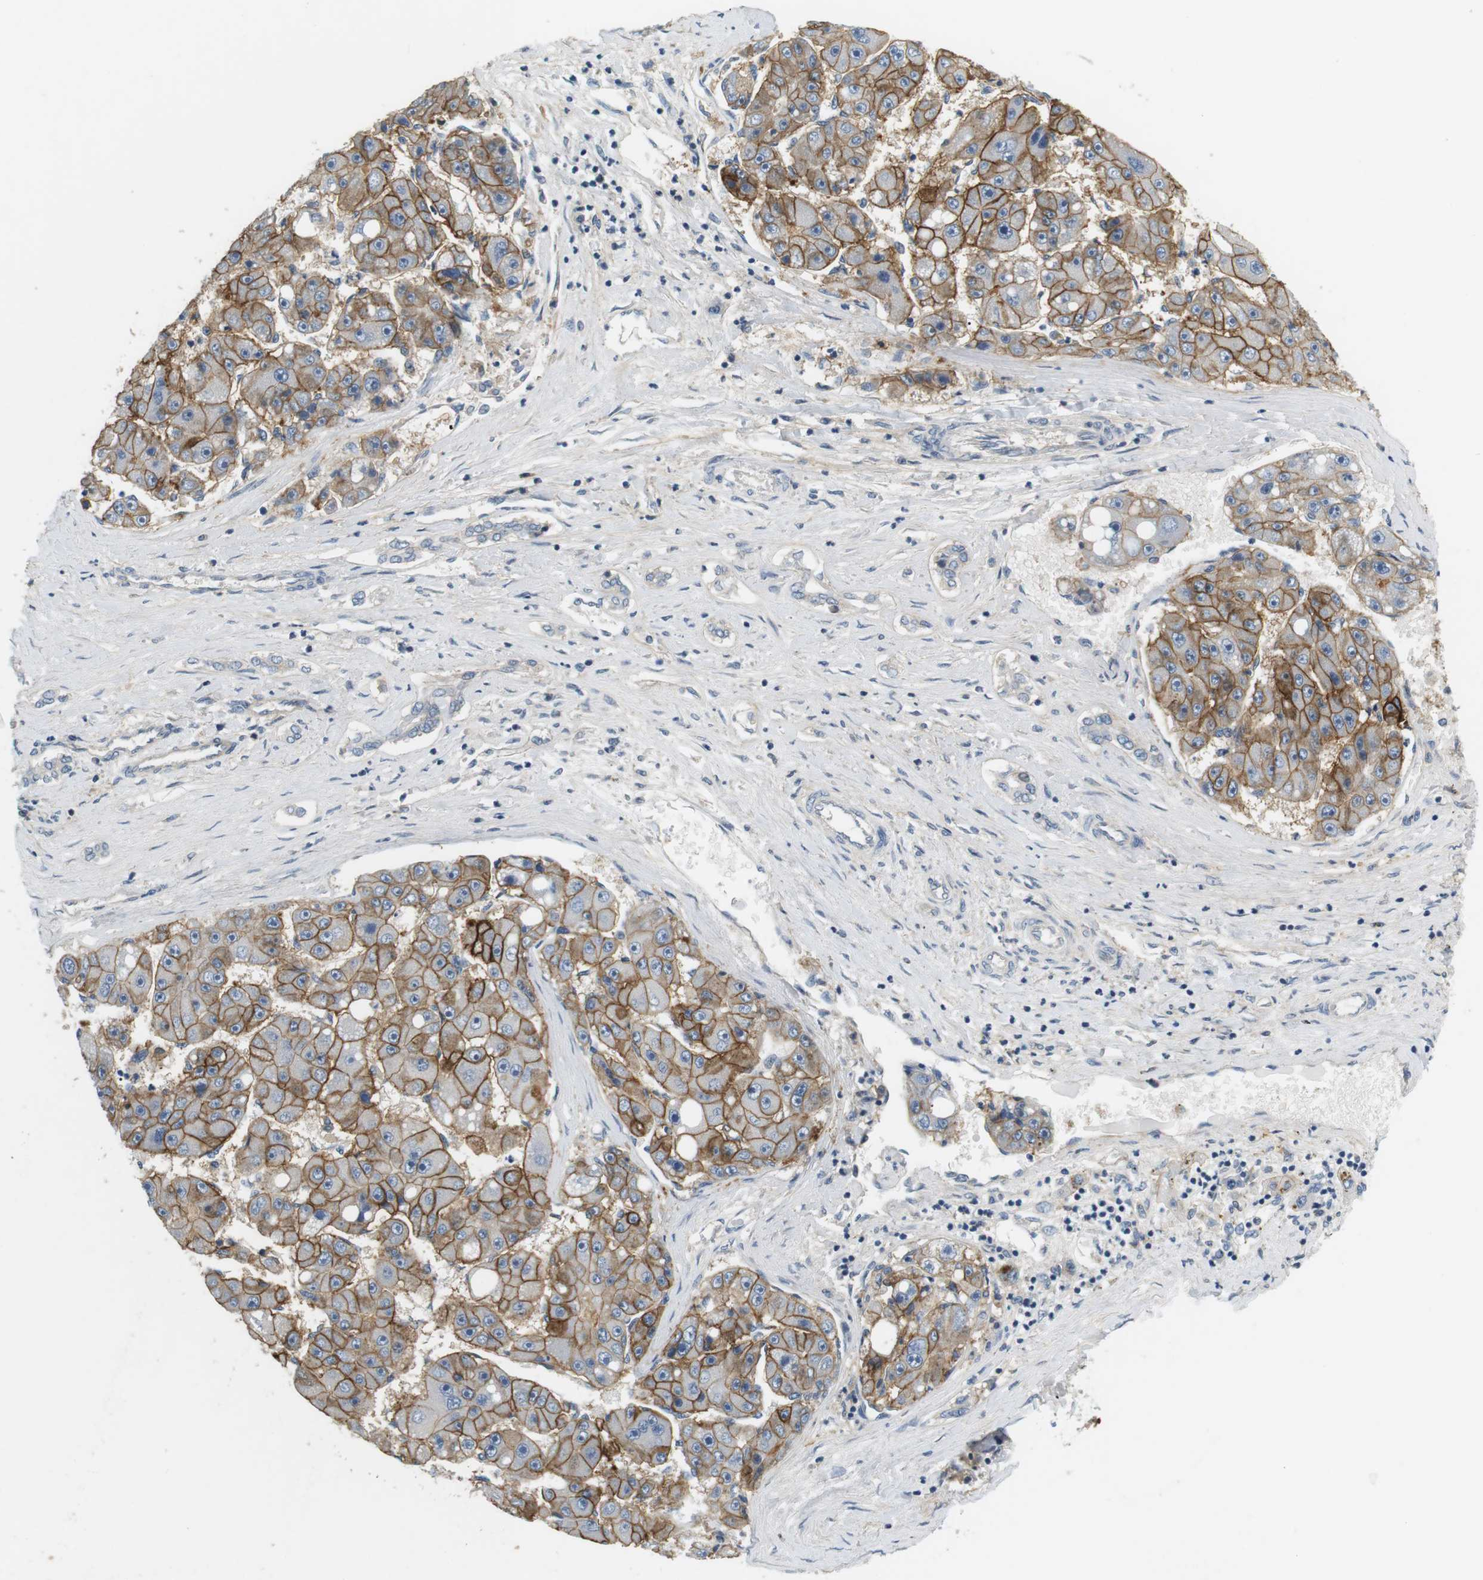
{"staining": {"intensity": "moderate", "quantity": "25%-75%", "location": "cytoplasmic/membranous"}, "tissue": "liver cancer", "cell_type": "Tumor cells", "image_type": "cancer", "snomed": [{"axis": "morphology", "description": "Carcinoma, Hepatocellular, NOS"}, {"axis": "topography", "description": "Liver"}], "caption": "This micrograph exhibits IHC staining of liver cancer, with medium moderate cytoplasmic/membranous positivity in approximately 25%-75% of tumor cells.", "gene": "SLC30A1", "patient": {"sex": "female", "age": 61}}